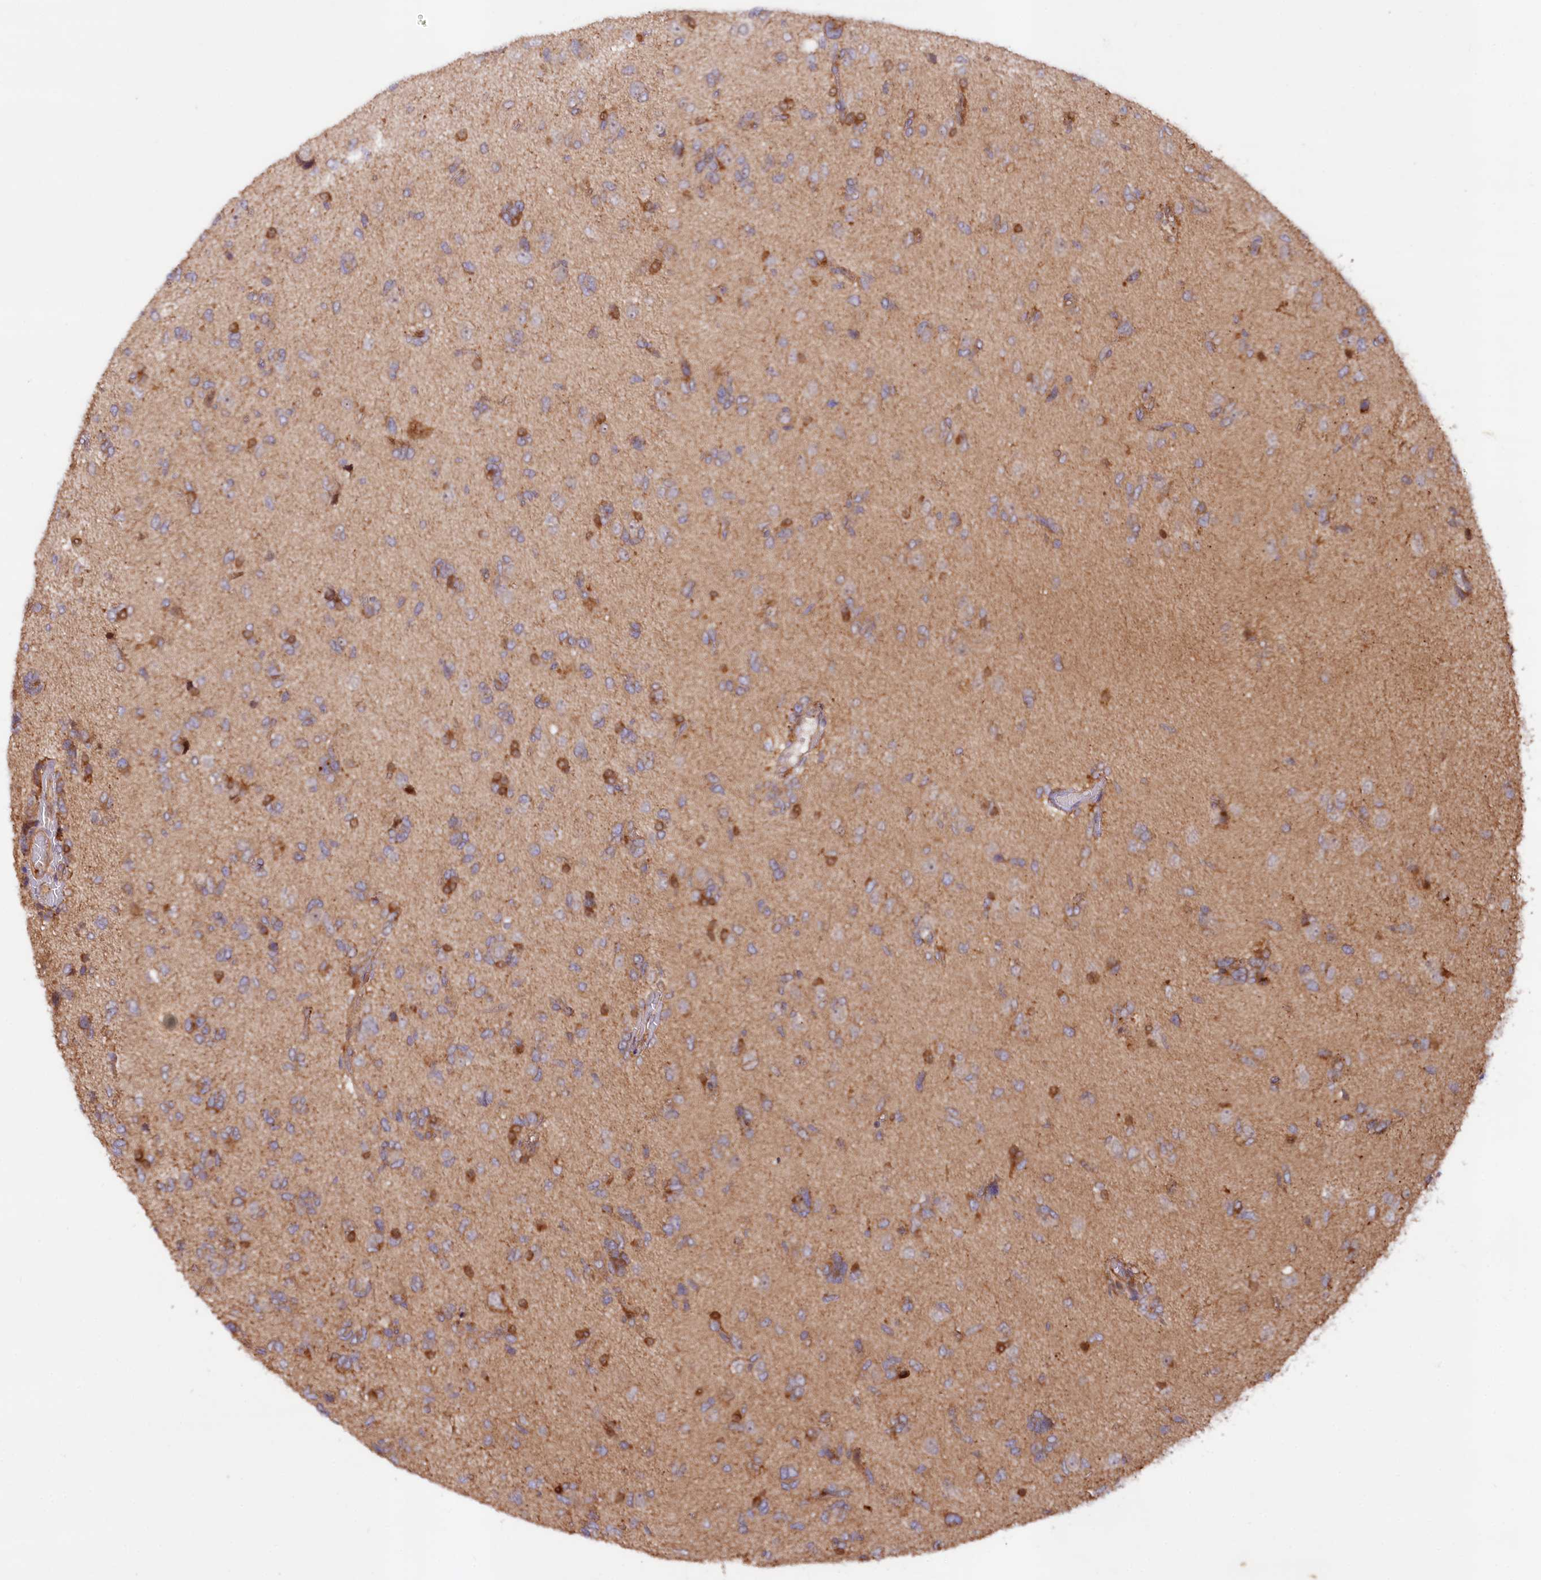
{"staining": {"intensity": "moderate", "quantity": "<25%", "location": "cytoplasmic/membranous"}, "tissue": "glioma", "cell_type": "Tumor cells", "image_type": "cancer", "snomed": [{"axis": "morphology", "description": "Glioma, malignant, High grade"}, {"axis": "topography", "description": "Brain"}], "caption": "A brown stain shows moderate cytoplasmic/membranous staining of a protein in glioma tumor cells. The staining was performed using DAB (3,3'-diaminobenzidine), with brown indicating positive protein expression. Nuclei are stained blue with hematoxylin.", "gene": "NEDD1", "patient": {"sex": "female", "age": 59}}